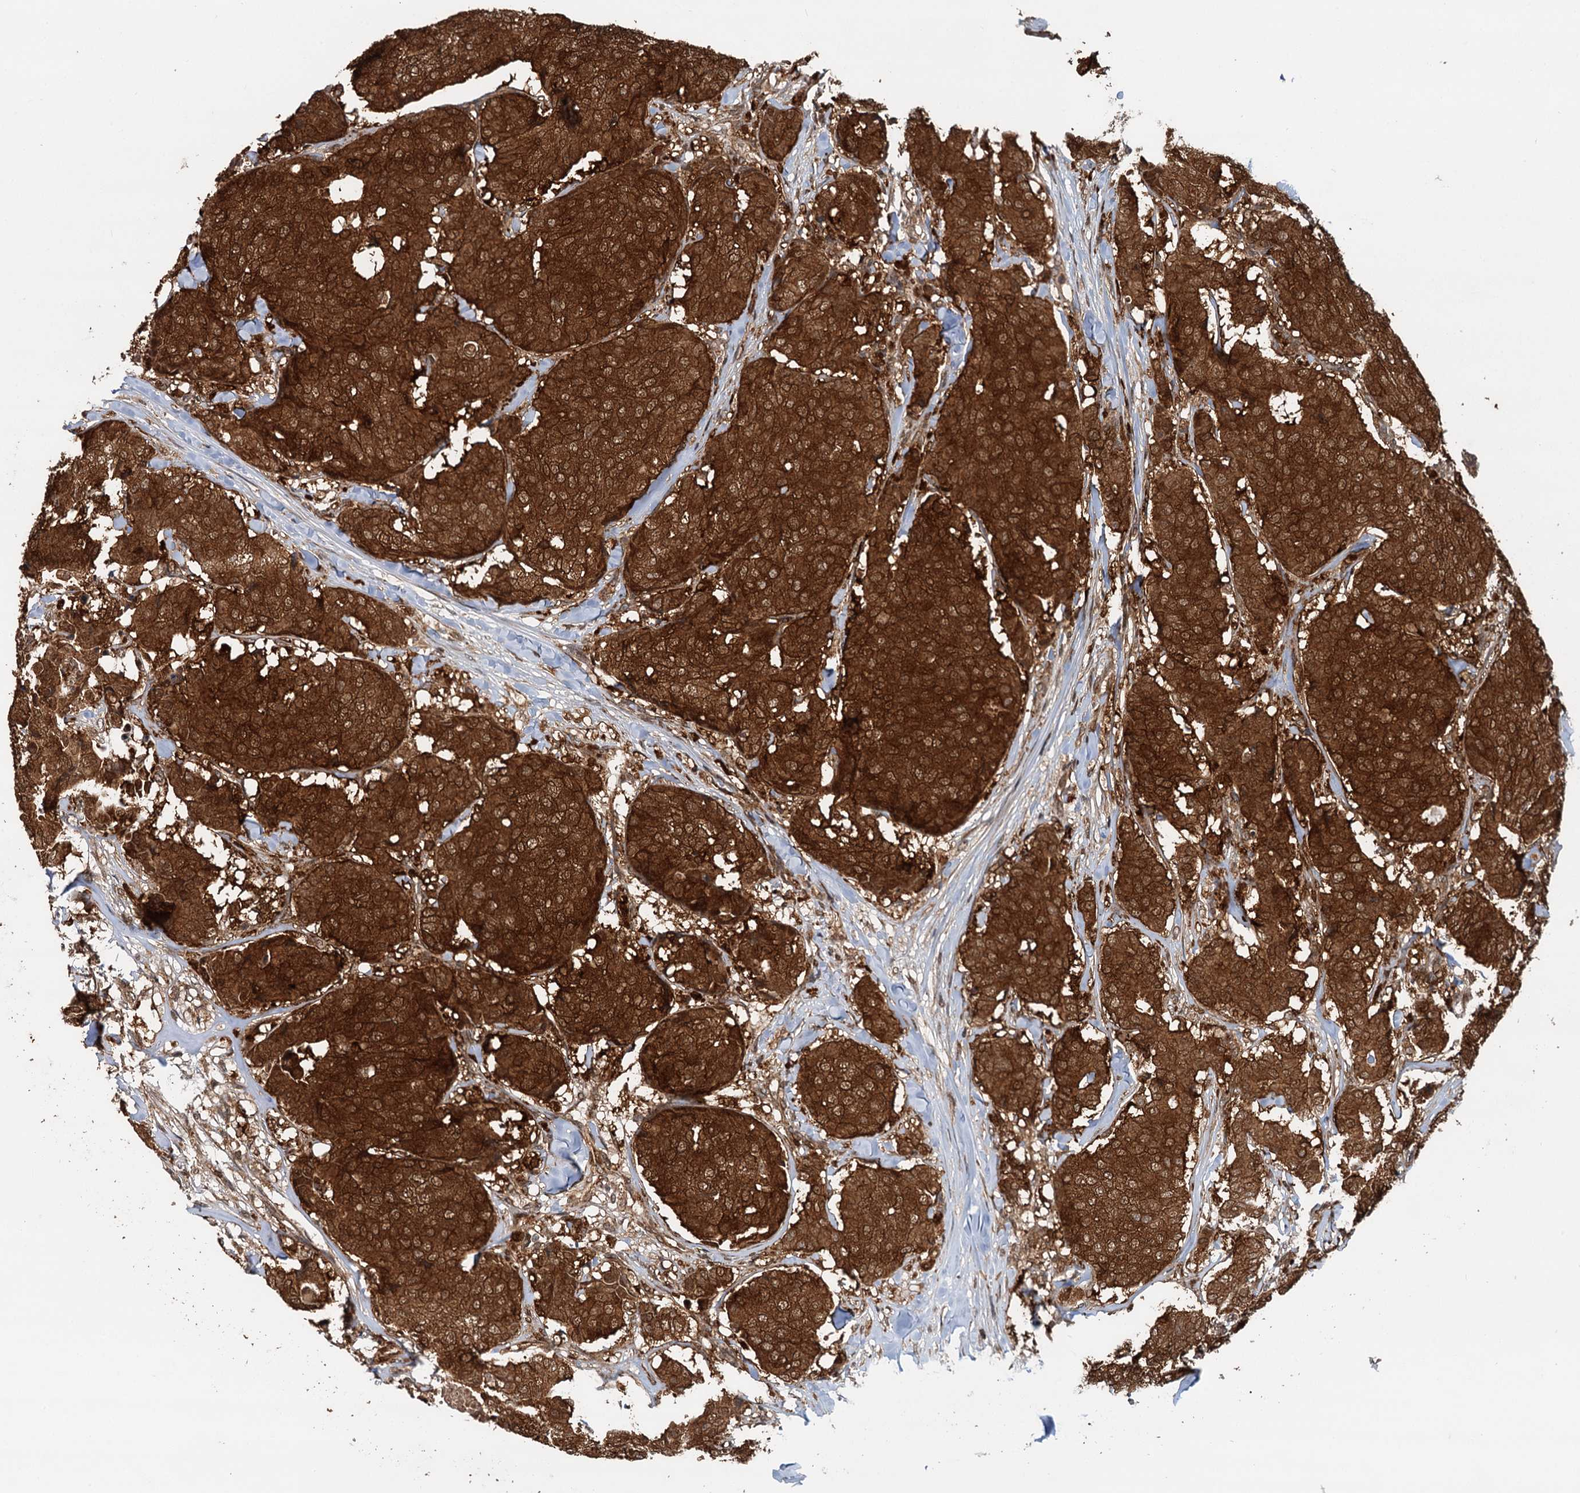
{"staining": {"intensity": "strong", "quantity": ">75%", "location": "cytoplasmic/membranous"}, "tissue": "breast cancer", "cell_type": "Tumor cells", "image_type": "cancer", "snomed": [{"axis": "morphology", "description": "Duct carcinoma"}, {"axis": "topography", "description": "Breast"}], "caption": "Breast invasive ductal carcinoma stained with a brown dye exhibits strong cytoplasmic/membranous positive staining in about >75% of tumor cells.", "gene": "STUB1", "patient": {"sex": "female", "age": 75}}